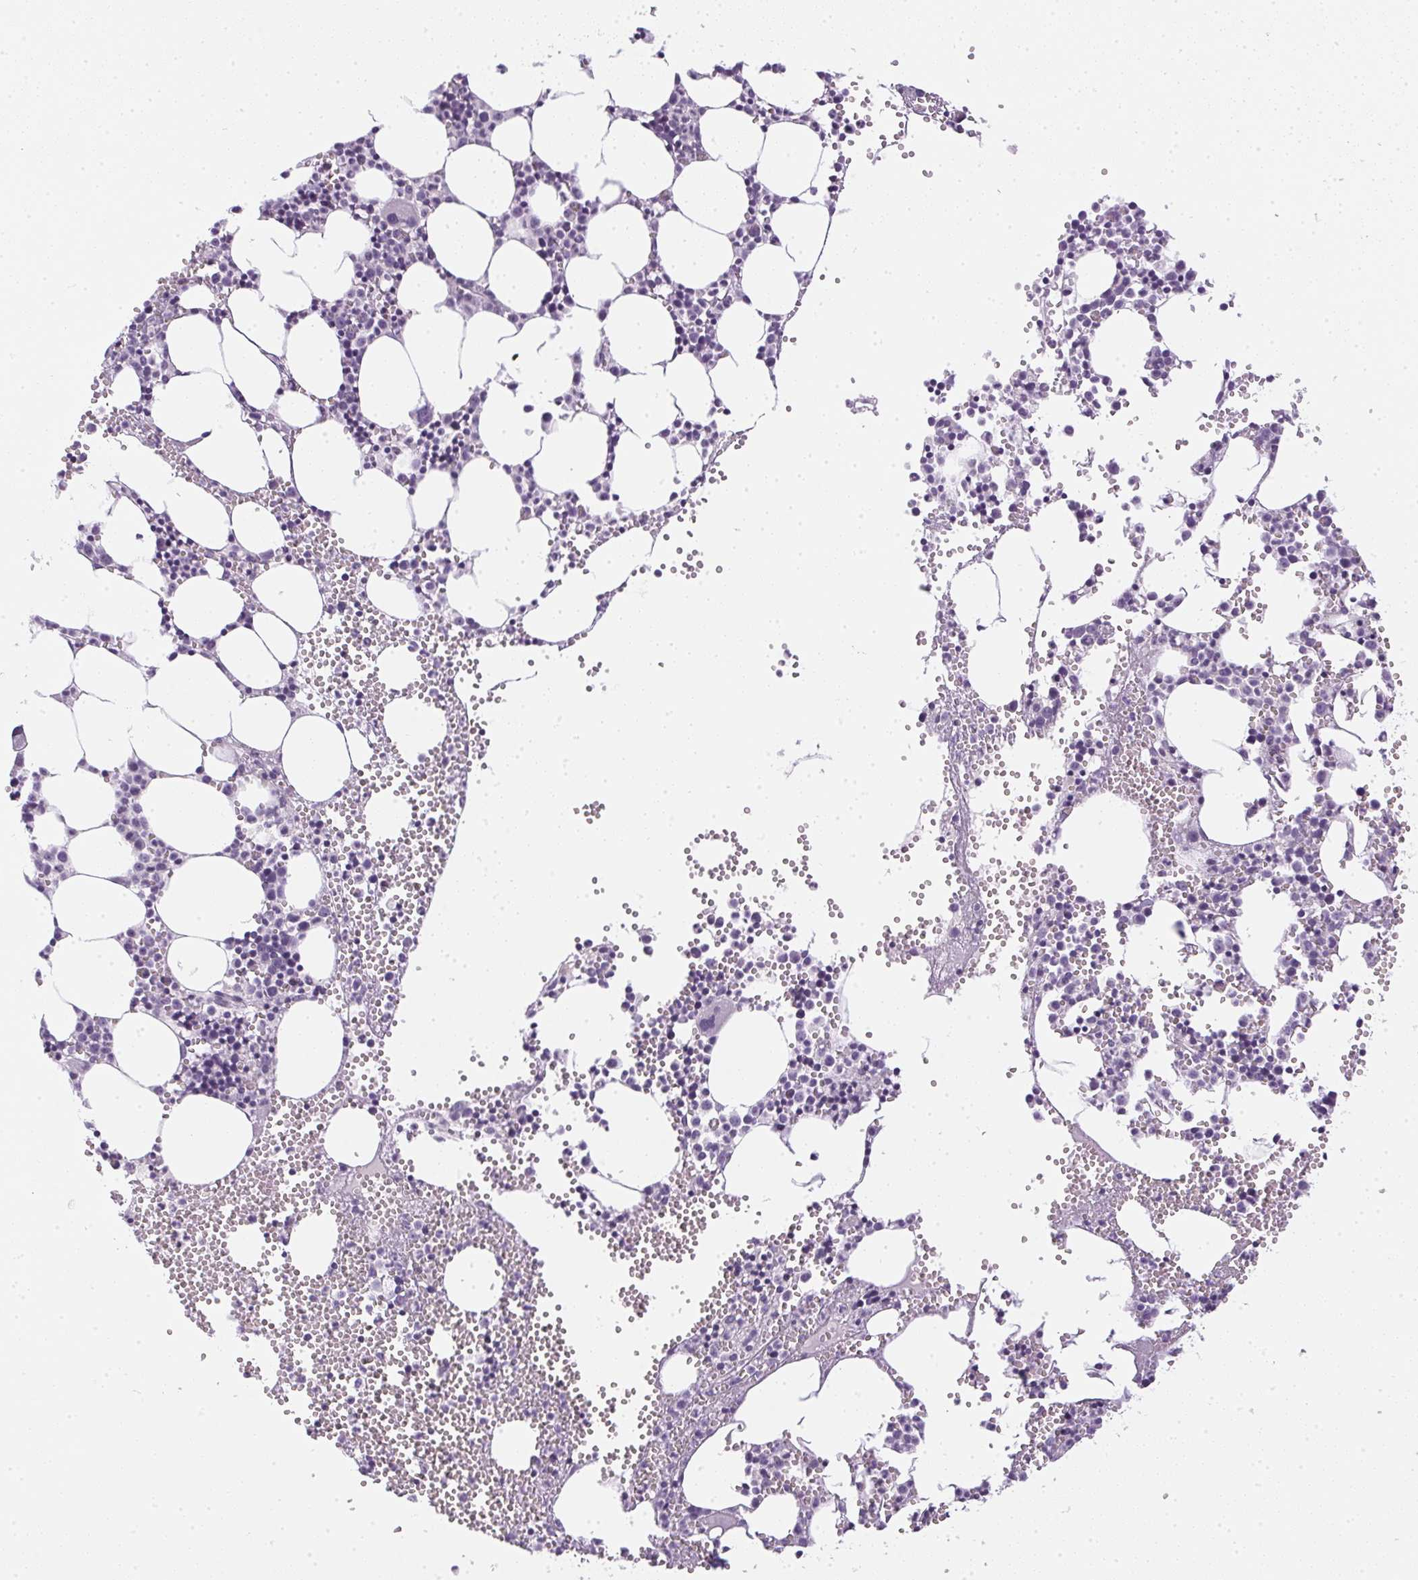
{"staining": {"intensity": "negative", "quantity": "none", "location": "none"}, "tissue": "bone marrow", "cell_type": "Hematopoietic cells", "image_type": "normal", "snomed": [{"axis": "morphology", "description": "Normal tissue, NOS"}, {"axis": "topography", "description": "Bone marrow"}], "caption": "DAB (3,3'-diaminobenzidine) immunohistochemical staining of benign human bone marrow displays no significant staining in hematopoietic cells.", "gene": "PPY", "patient": {"sex": "male", "age": 89}}